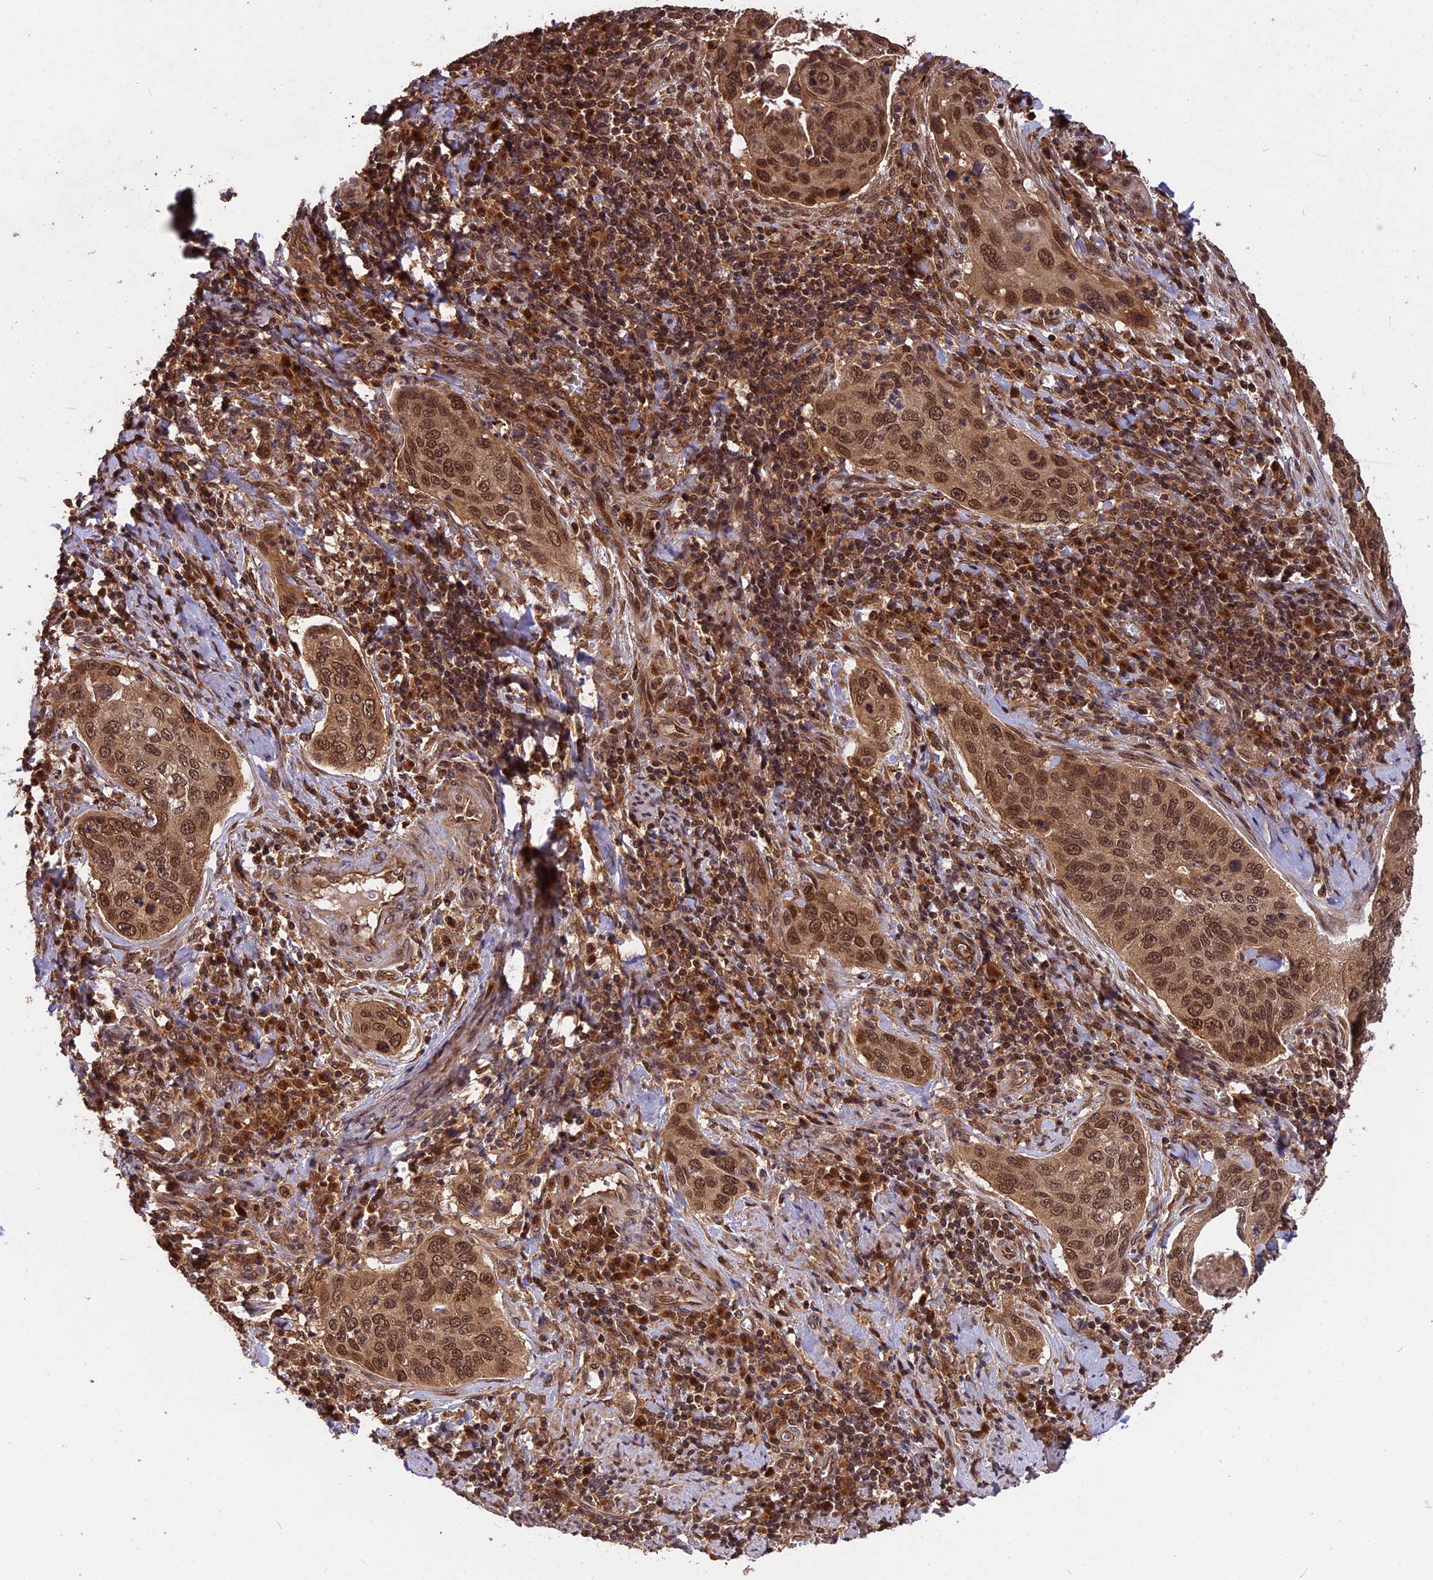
{"staining": {"intensity": "moderate", "quantity": ">75%", "location": "cytoplasmic/membranous,nuclear"}, "tissue": "cervical cancer", "cell_type": "Tumor cells", "image_type": "cancer", "snomed": [{"axis": "morphology", "description": "Squamous cell carcinoma, NOS"}, {"axis": "topography", "description": "Cervix"}], "caption": "Moderate cytoplasmic/membranous and nuclear positivity for a protein is appreciated in approximately >75% of tumor cells of squamous cell carcinoma (cervical) using IHC.", "gene": "ESCO1", "patient": {"sex": "female", "age": 53}}